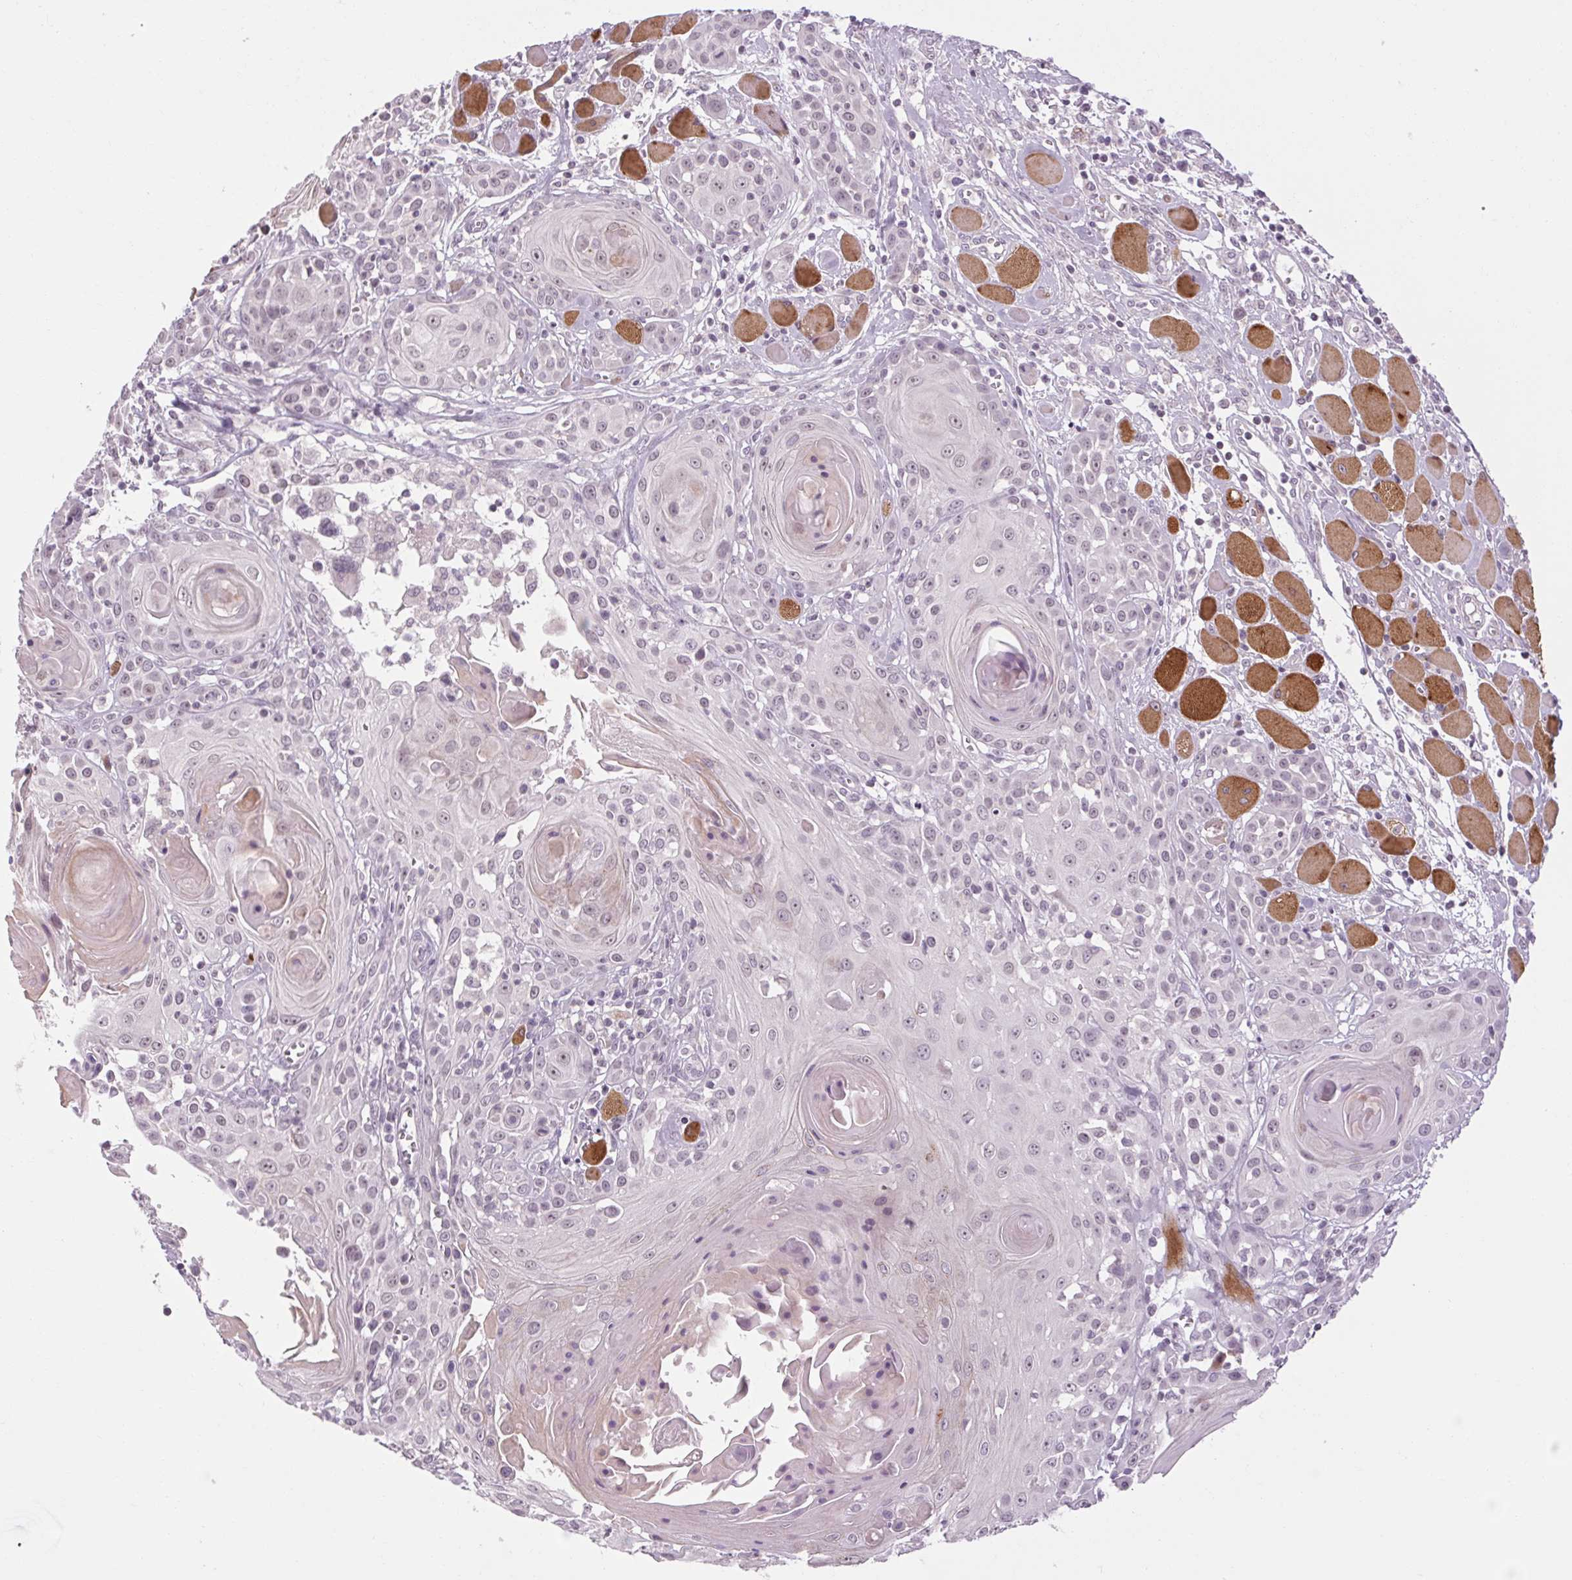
{"staining": {"intensity": "negative", "quantity": "none", "location": "none"}, "tissue": "head and neck cancer", "cell_type": "Tumor cells", "image_type": "cancer", "snomed": [{"axis": "morphology", "description": "Squamous cell carcinoma, NOS"}, {"axis": "topography", "description": "Head-Neck"}], "caption": "IHC photomicrograph of neoplastic tissue: head and neck cancer (squamous cell carcinoma) stained with DAB (3,3'-diaminobenzidine) reveals no significant protein staining in tumor cells.", "gene": "KLHL40", "patient": {"sex": "female", "age": 80}}